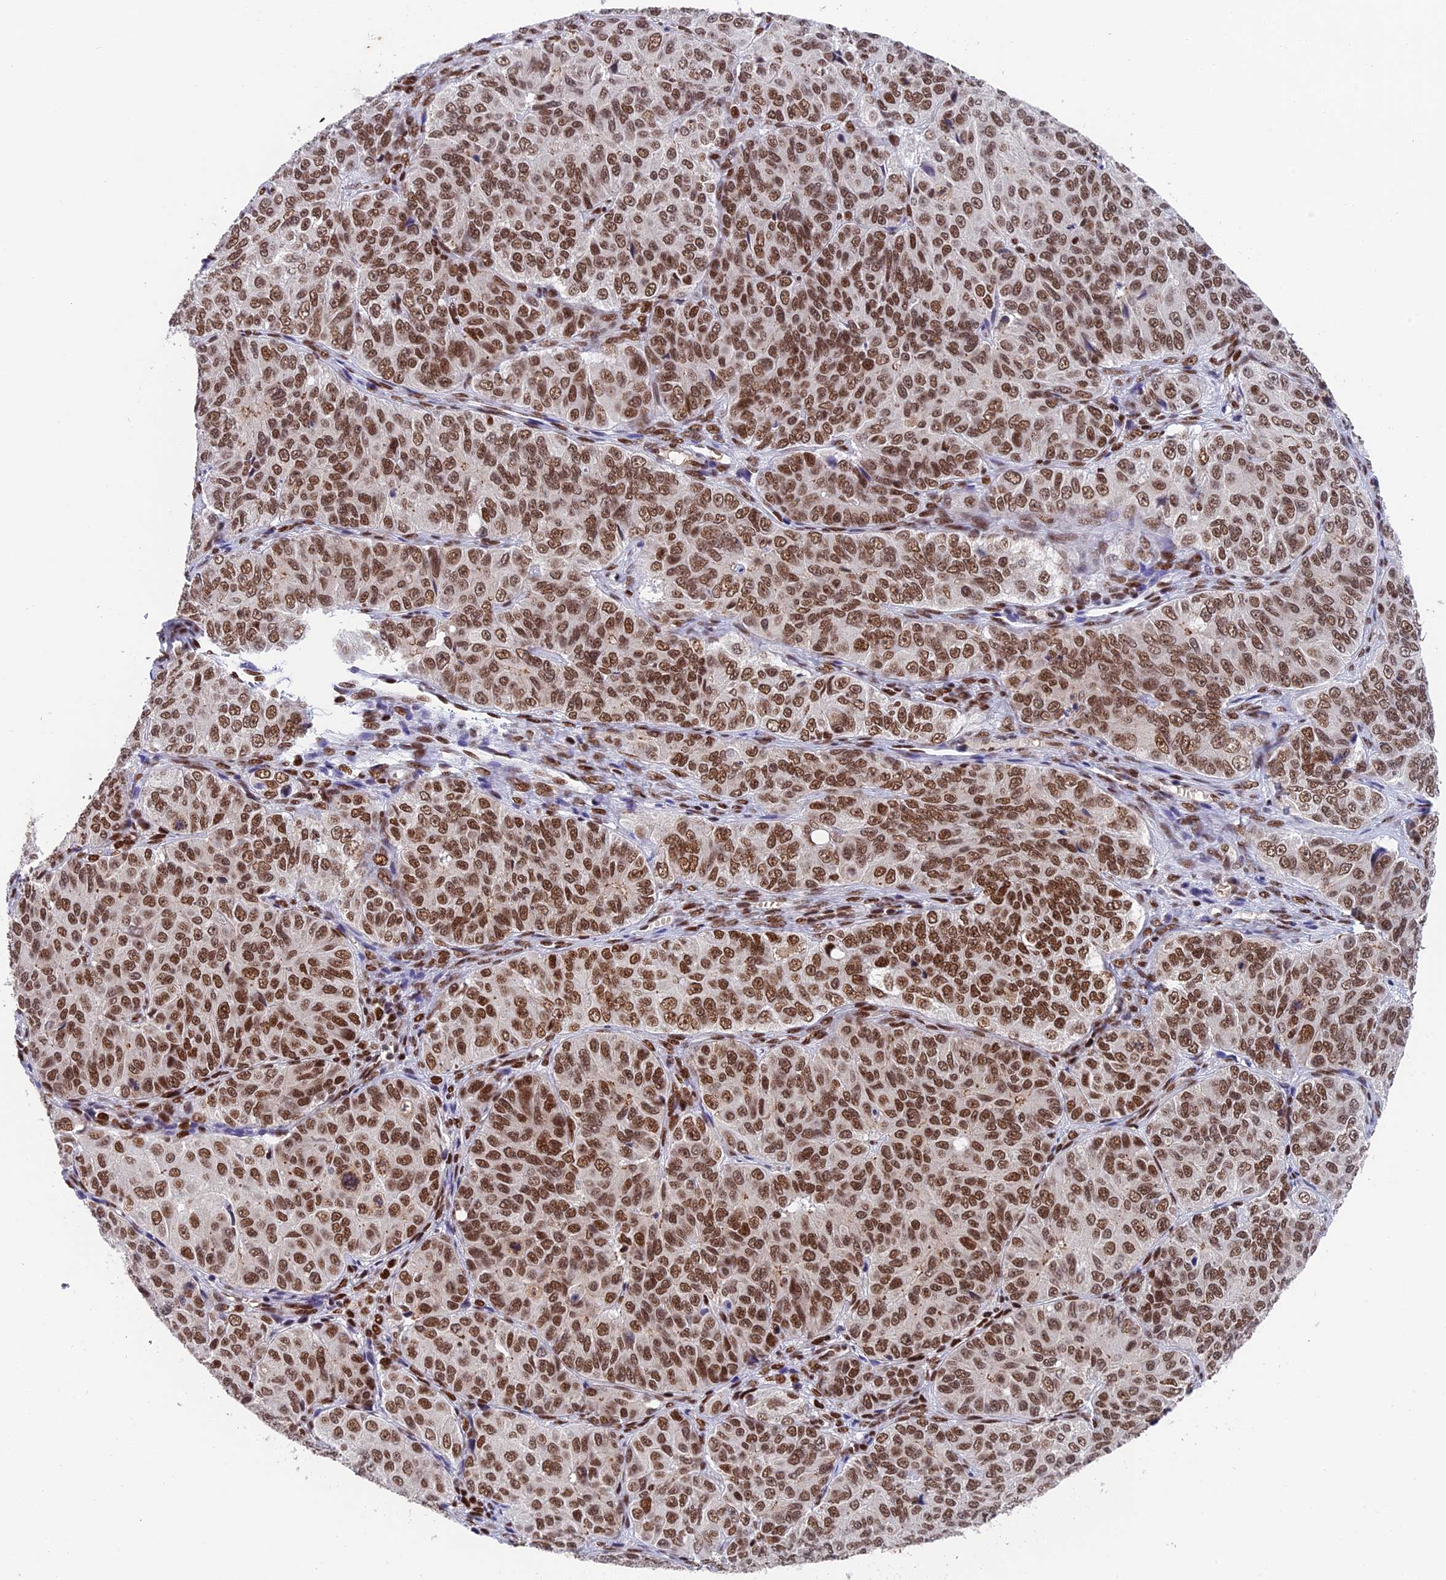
{"staining": {"intensity": "moderate", "quantity": ">75%", "location": "nuclear"}, "tissue": "ovarian cancer", "cell_type": "Tumor cells", "image_type": "cancer", "snomed": [{"axis": "morphology", "description": "Carcinoma, endometroid"}, {"axis": "topography", "description": "Ovary"}], "caption": "Brown immunohistochemical staining in human ovarian cancer exhibits moderate nuclear positivity in approximately >75% of tumor cells. (DAB (3,3'-diaminobenzidine) IHC with brightfield microscopy, high magnification).", "gene": "EEF1AKMT3", "patient": {"sex": "female", "age": 51}}